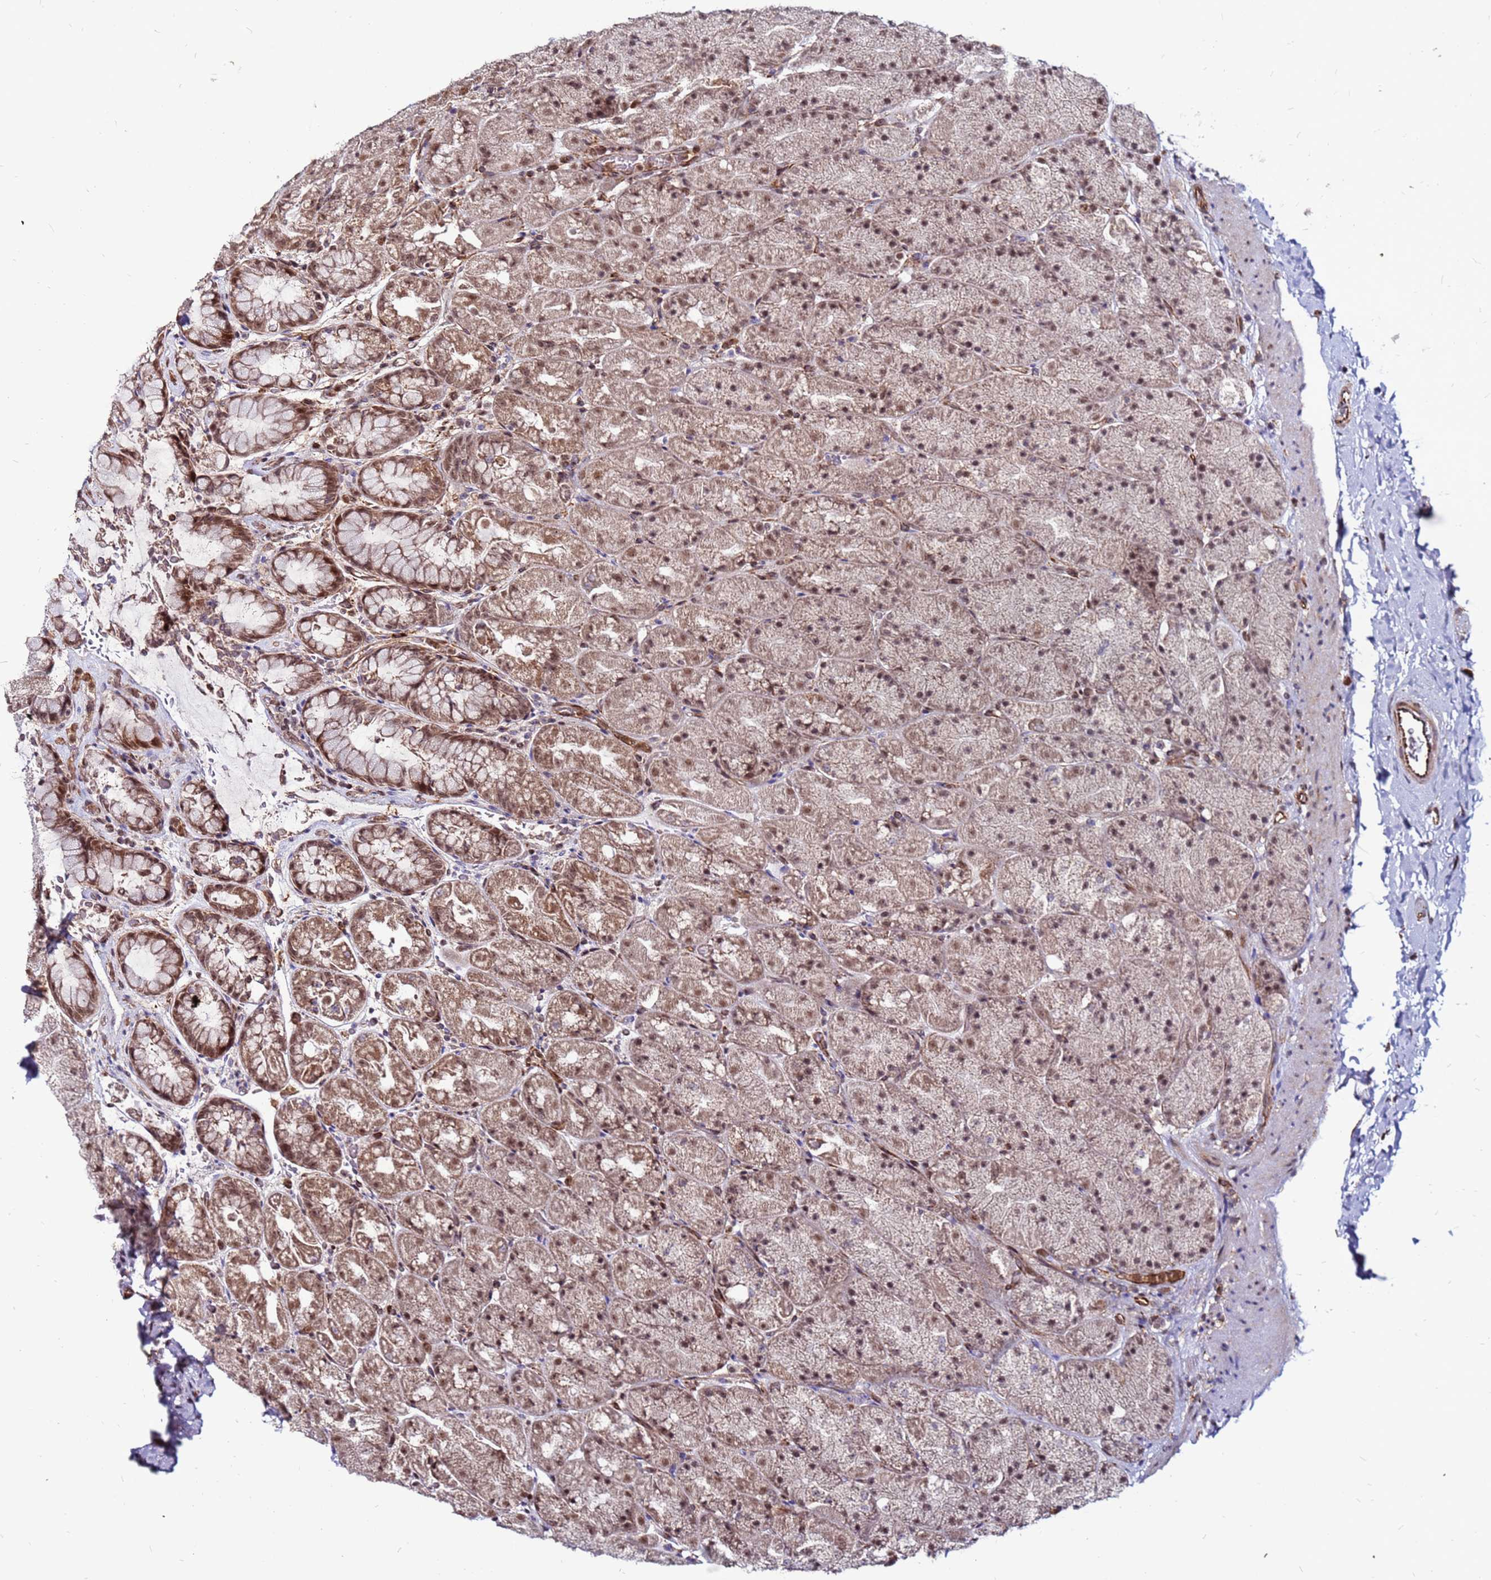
{"staining": {"intensity": "moderate", "quantity": ">75%", "location": "cytoplasmic/membranous,nuclear"}, "tissue": "stomach", "cell_type": "Glandular cells", "image_type": "normal", "snomed": [{"axis": "morphology", "description": "Normal tissue, NOS"}, {"axis": "topography", "description": "Stomach, upper"}, {"axis": "topography", "description": "Stomach, lower"}], "caption": "Immunohistochemistry photomicrograph of normal stomach stained for a protein (brown), which reveals medium levels of moderate cytoplasmic/membranous,nuclear positivity in about >75% of glandular cells.", "gene": "CLK3", "patient": {"sex": "male", "age": 67}}